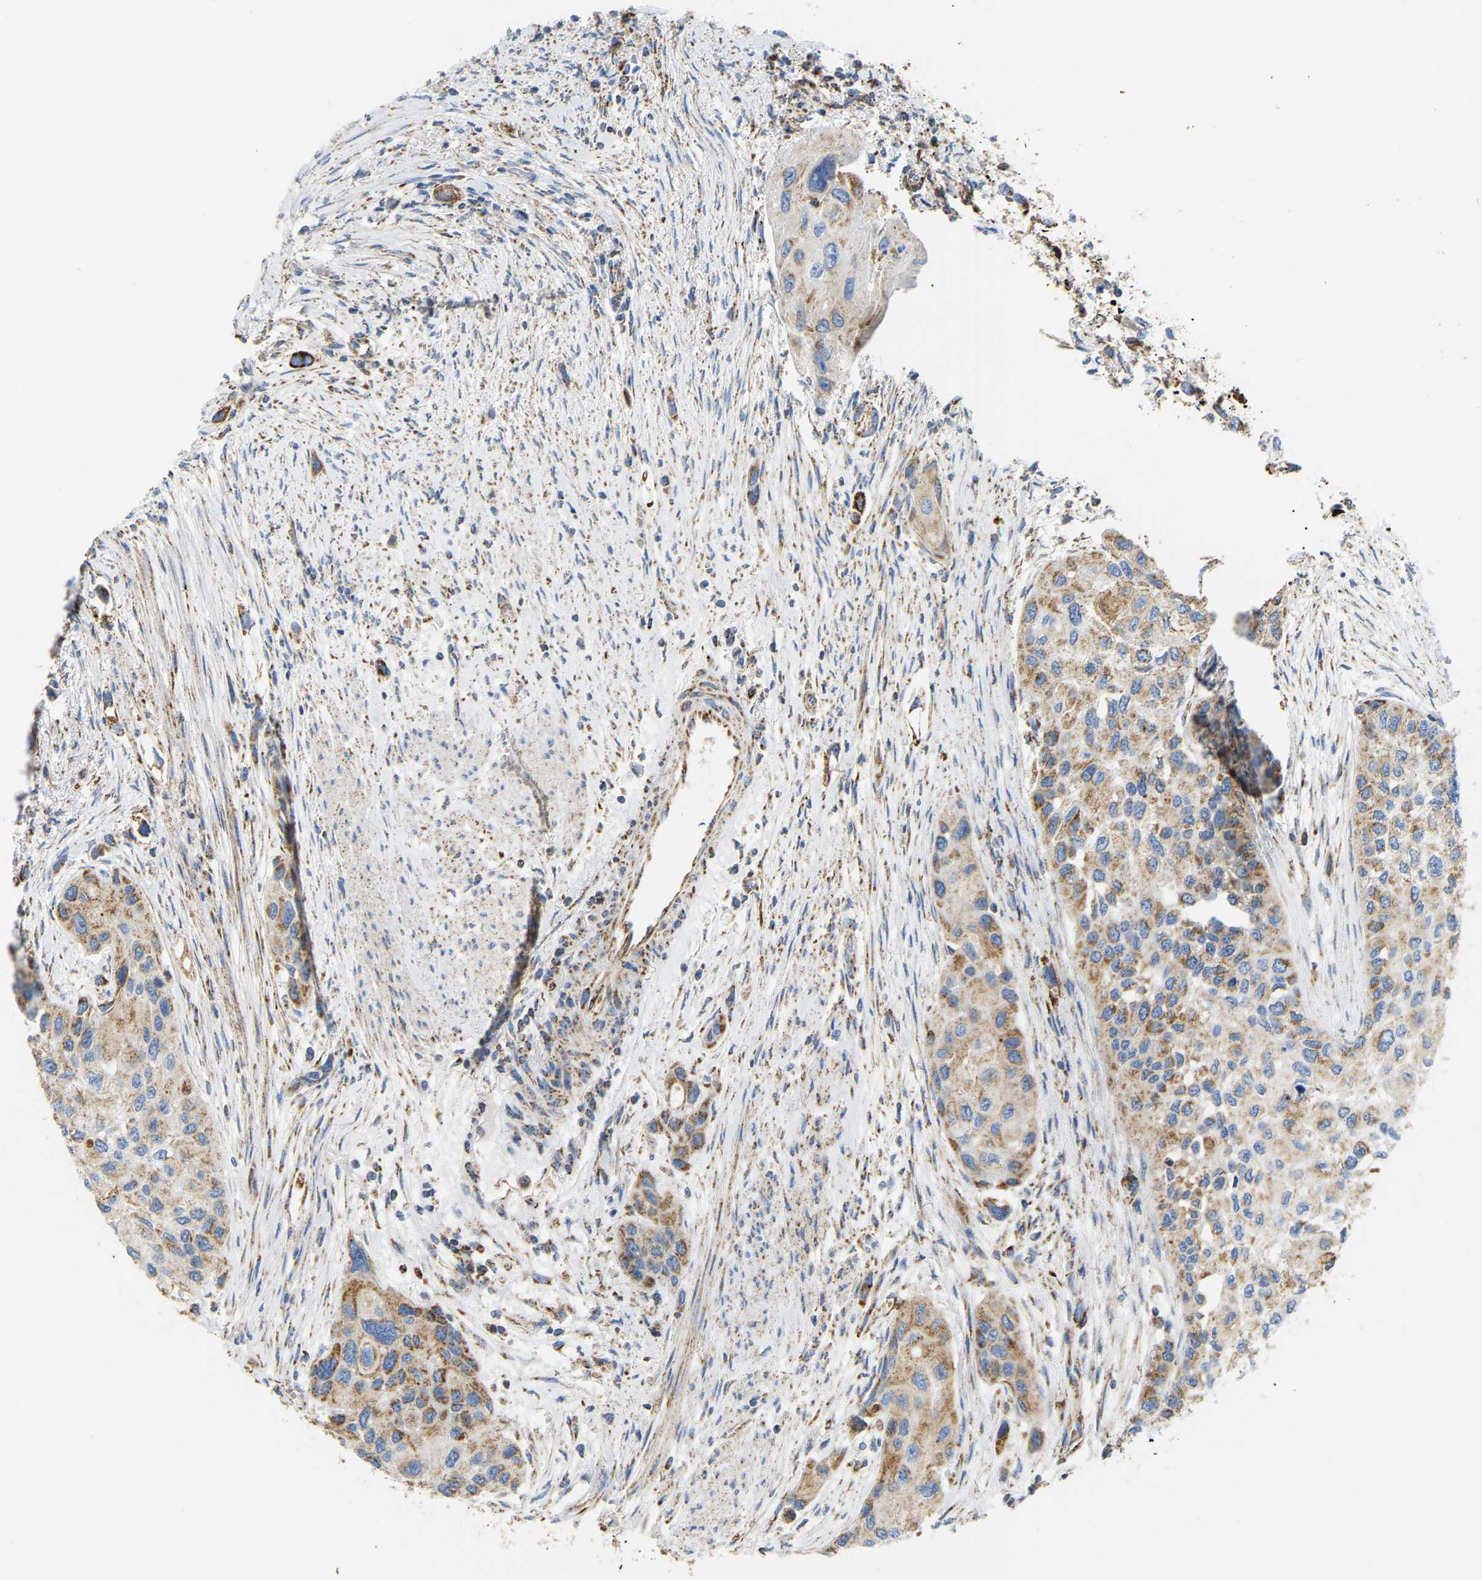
{"staining": {"intensity": "moderate", "quantity": "25%-75%", "location": "cytoplasmic/membranous"}, "tissue": "urothelial cancer", "cell_type": "Tumor cells", "image_type": "cancer", "snomed": [{"axis": "morphology", "description": "Urothelial carcinoma, High grade"}, {"axis": "topography", "description": "Urinary bladder"}], "caption": "About 25%-75% of tumor cells in human urothelial cancer reveal moderate cytoplasmic/membranous protein positivity as visualized by brown immunohistochemical staining.", "gene": "HIBADH", "patient": {"sex": "female", "age": 56}}